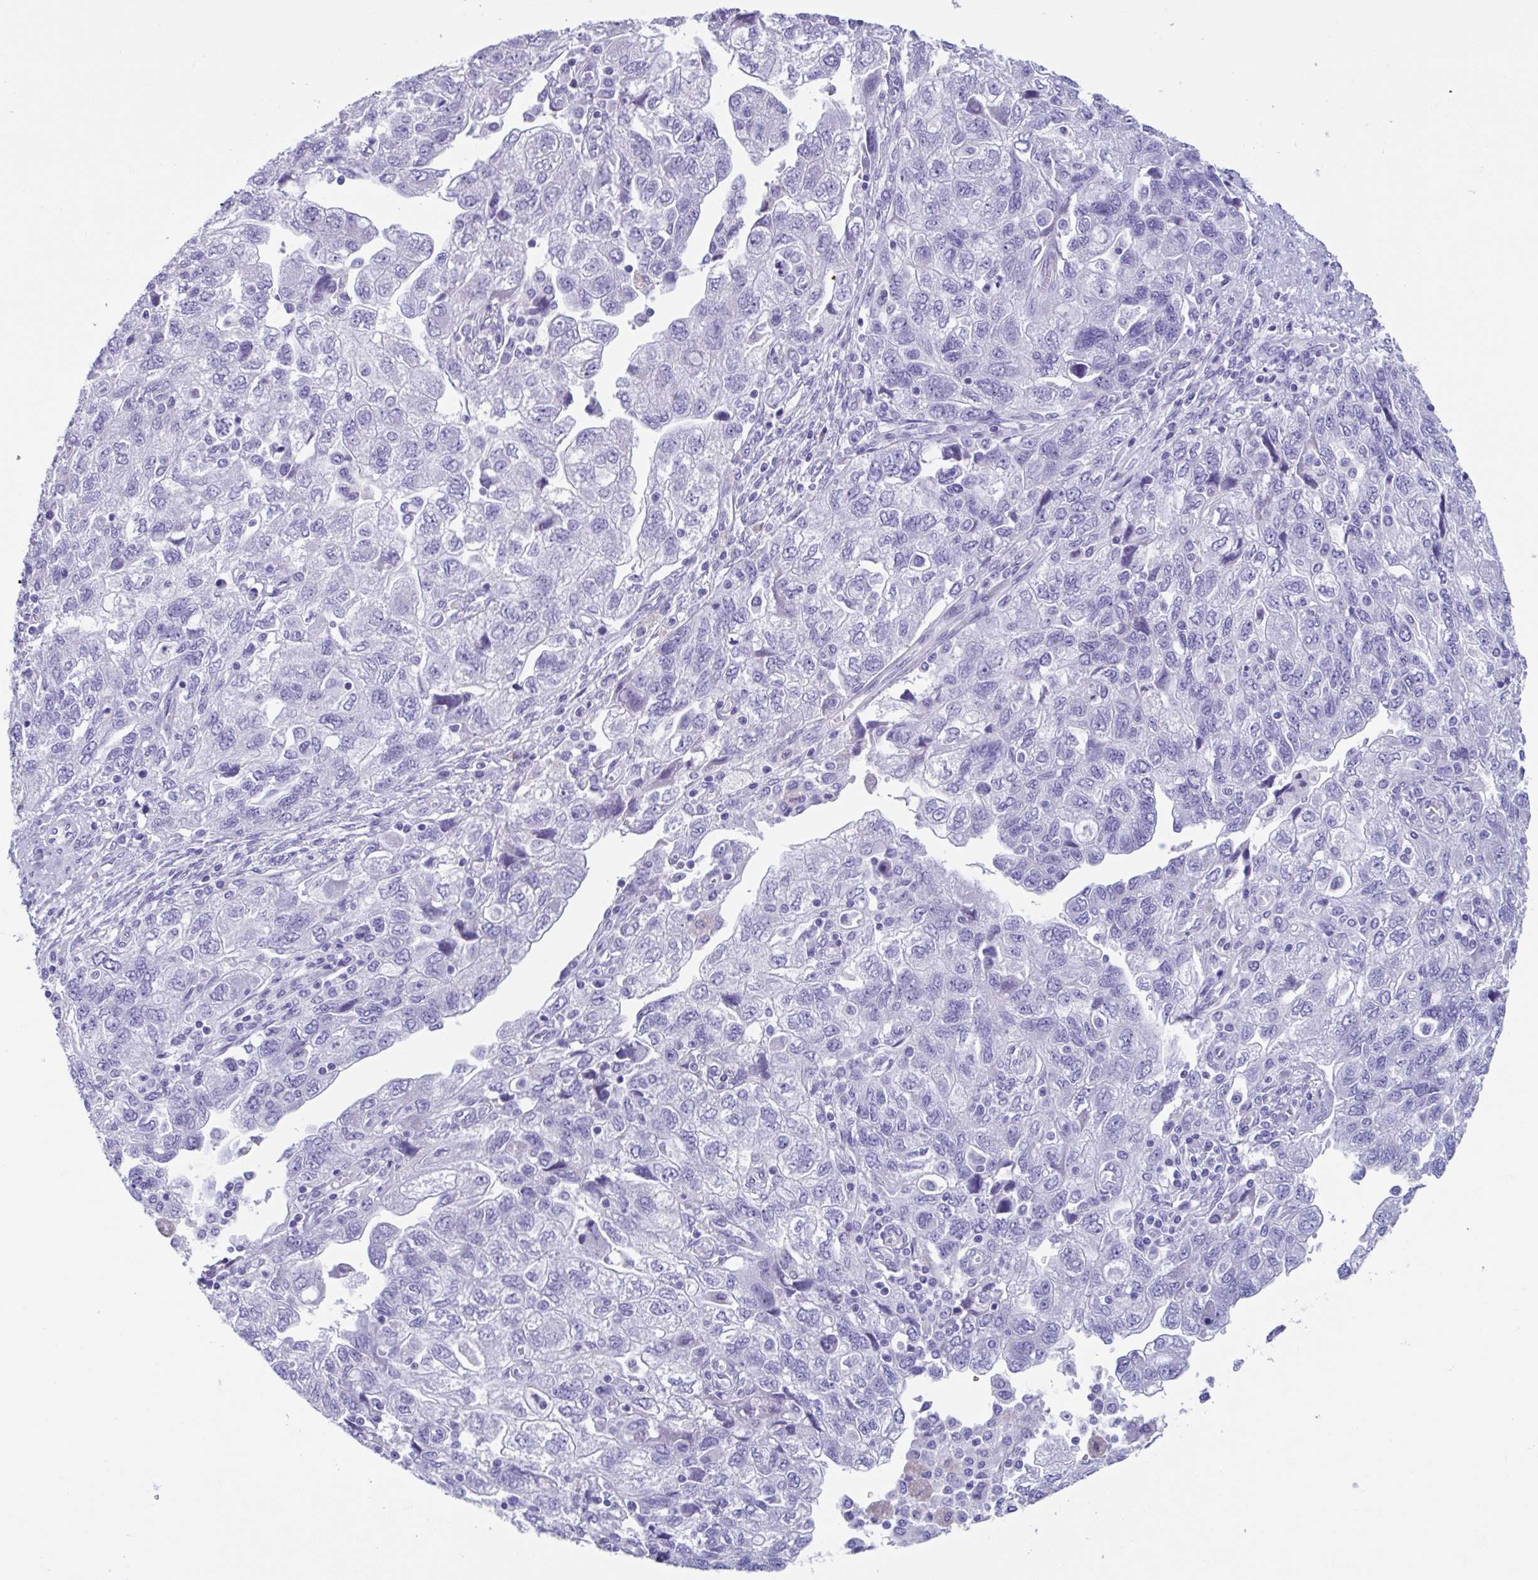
{"staining": {"intensity": "negative", "quantity": "none", "location": "none"}, "tissue": "ovarian cancer", "cell_type": "Tumor cells", "image_type": "cancer", "snomed": [{"axis": "morphology", "description": "Carcinoma, NOS"}, {"axis": "morphology", "description": "Cystadenocarcinoma, serous, NOS"}, {"axis": "topography", "description": "Ovary"}], "caption": "The image shows no significant expression in tumor cells of ovarian serous cystadenocarcinoma.", "gene": "USP35", "patient": {"sex": "female", "age": 69}}